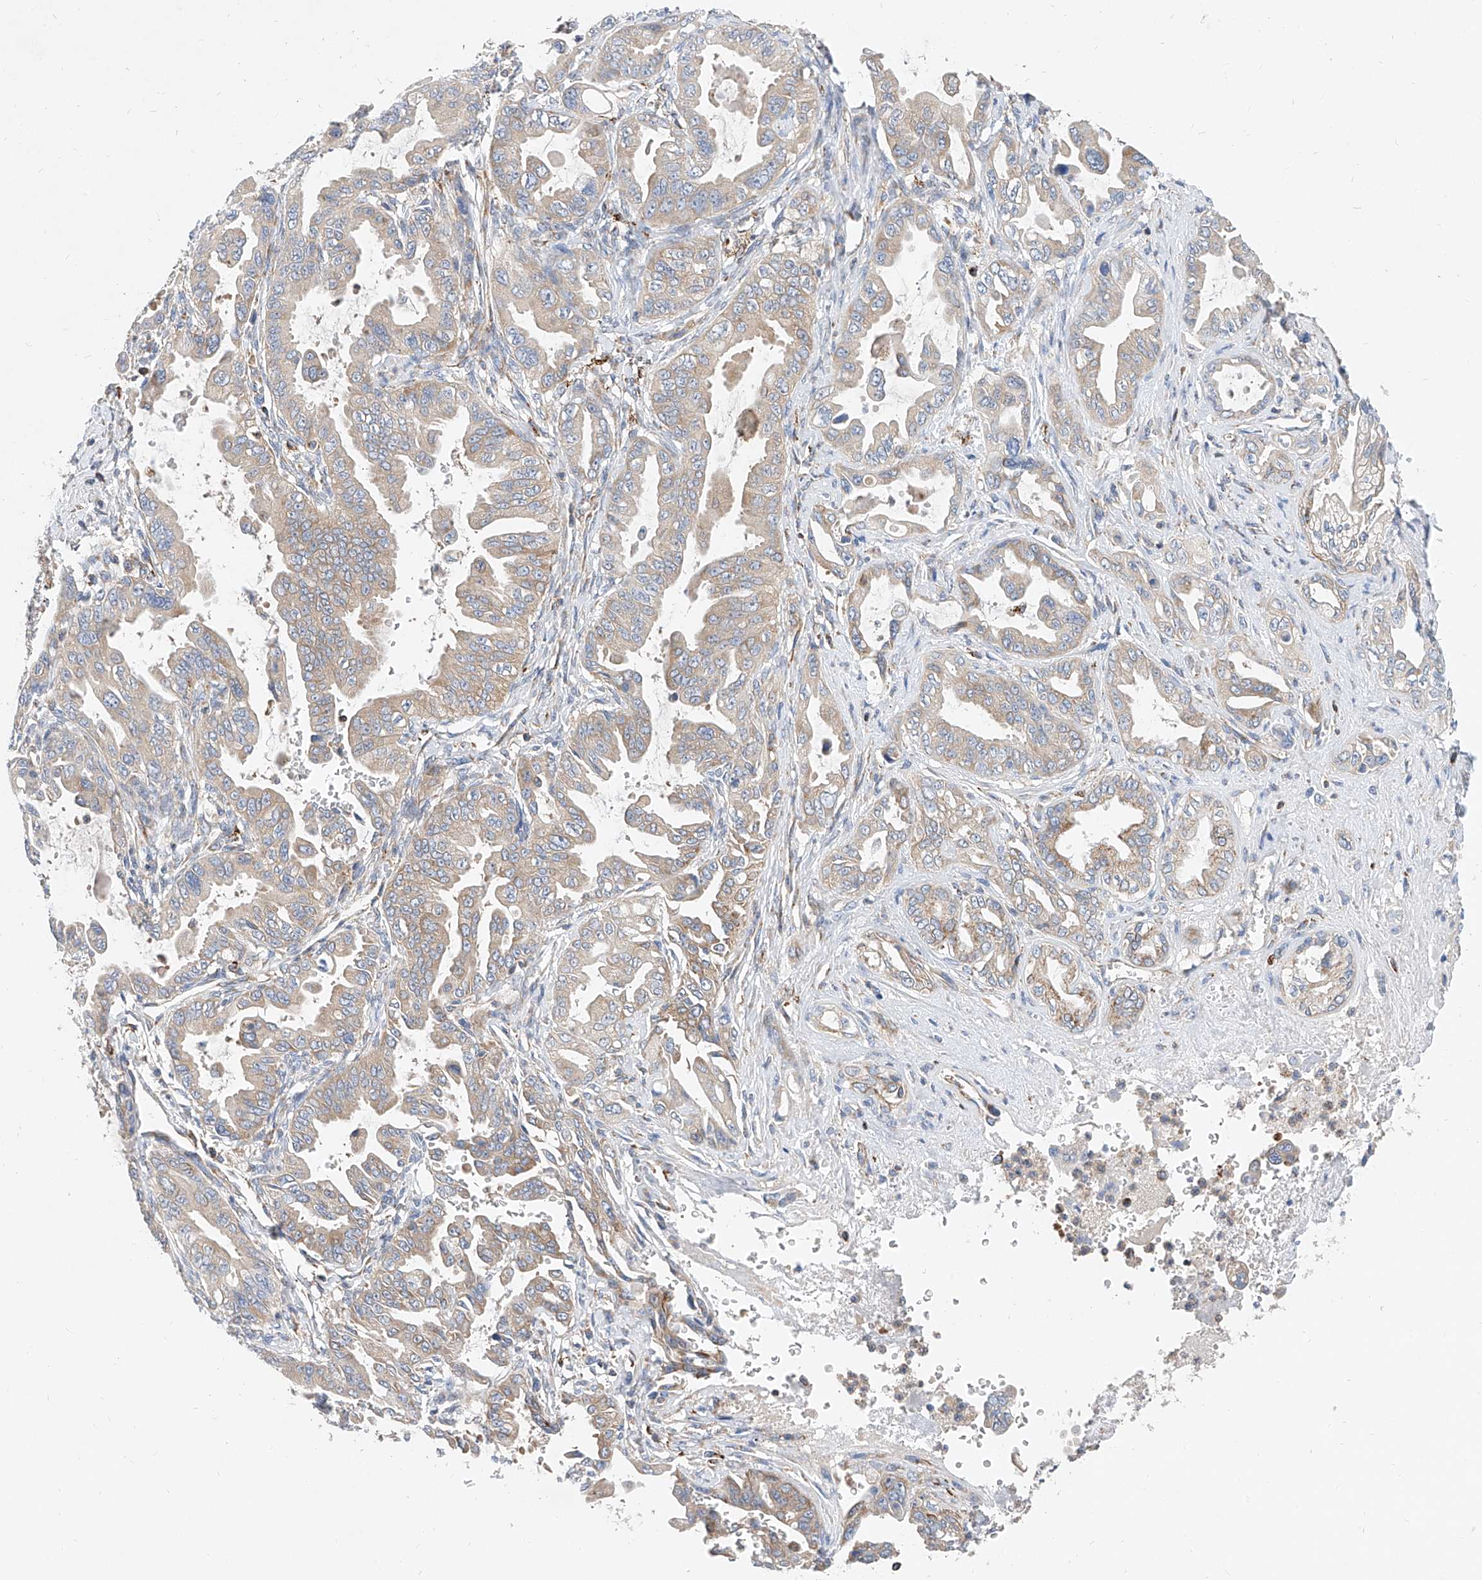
{"staining": {"intensity": "moderate", "quantity": "25%-75%", "location": "cytoplasmic/membranous"}, "tissue": "pancreatic cancer", "cell_type": "Tumor cells", "image_type": "cancer", "snomed": [{"axis": "morphology", "description": "Adenocarcinoma, NOS"}, {"axis": "topography", "description": "Pancreas"}], "caption": "Tumor cells show moderate cytoplasmic/membranous staining in about 25%-75% of cells in pancreatic cancer.", "gene": "CPNE5", "patient": {"sex": "male", "age": 70}}